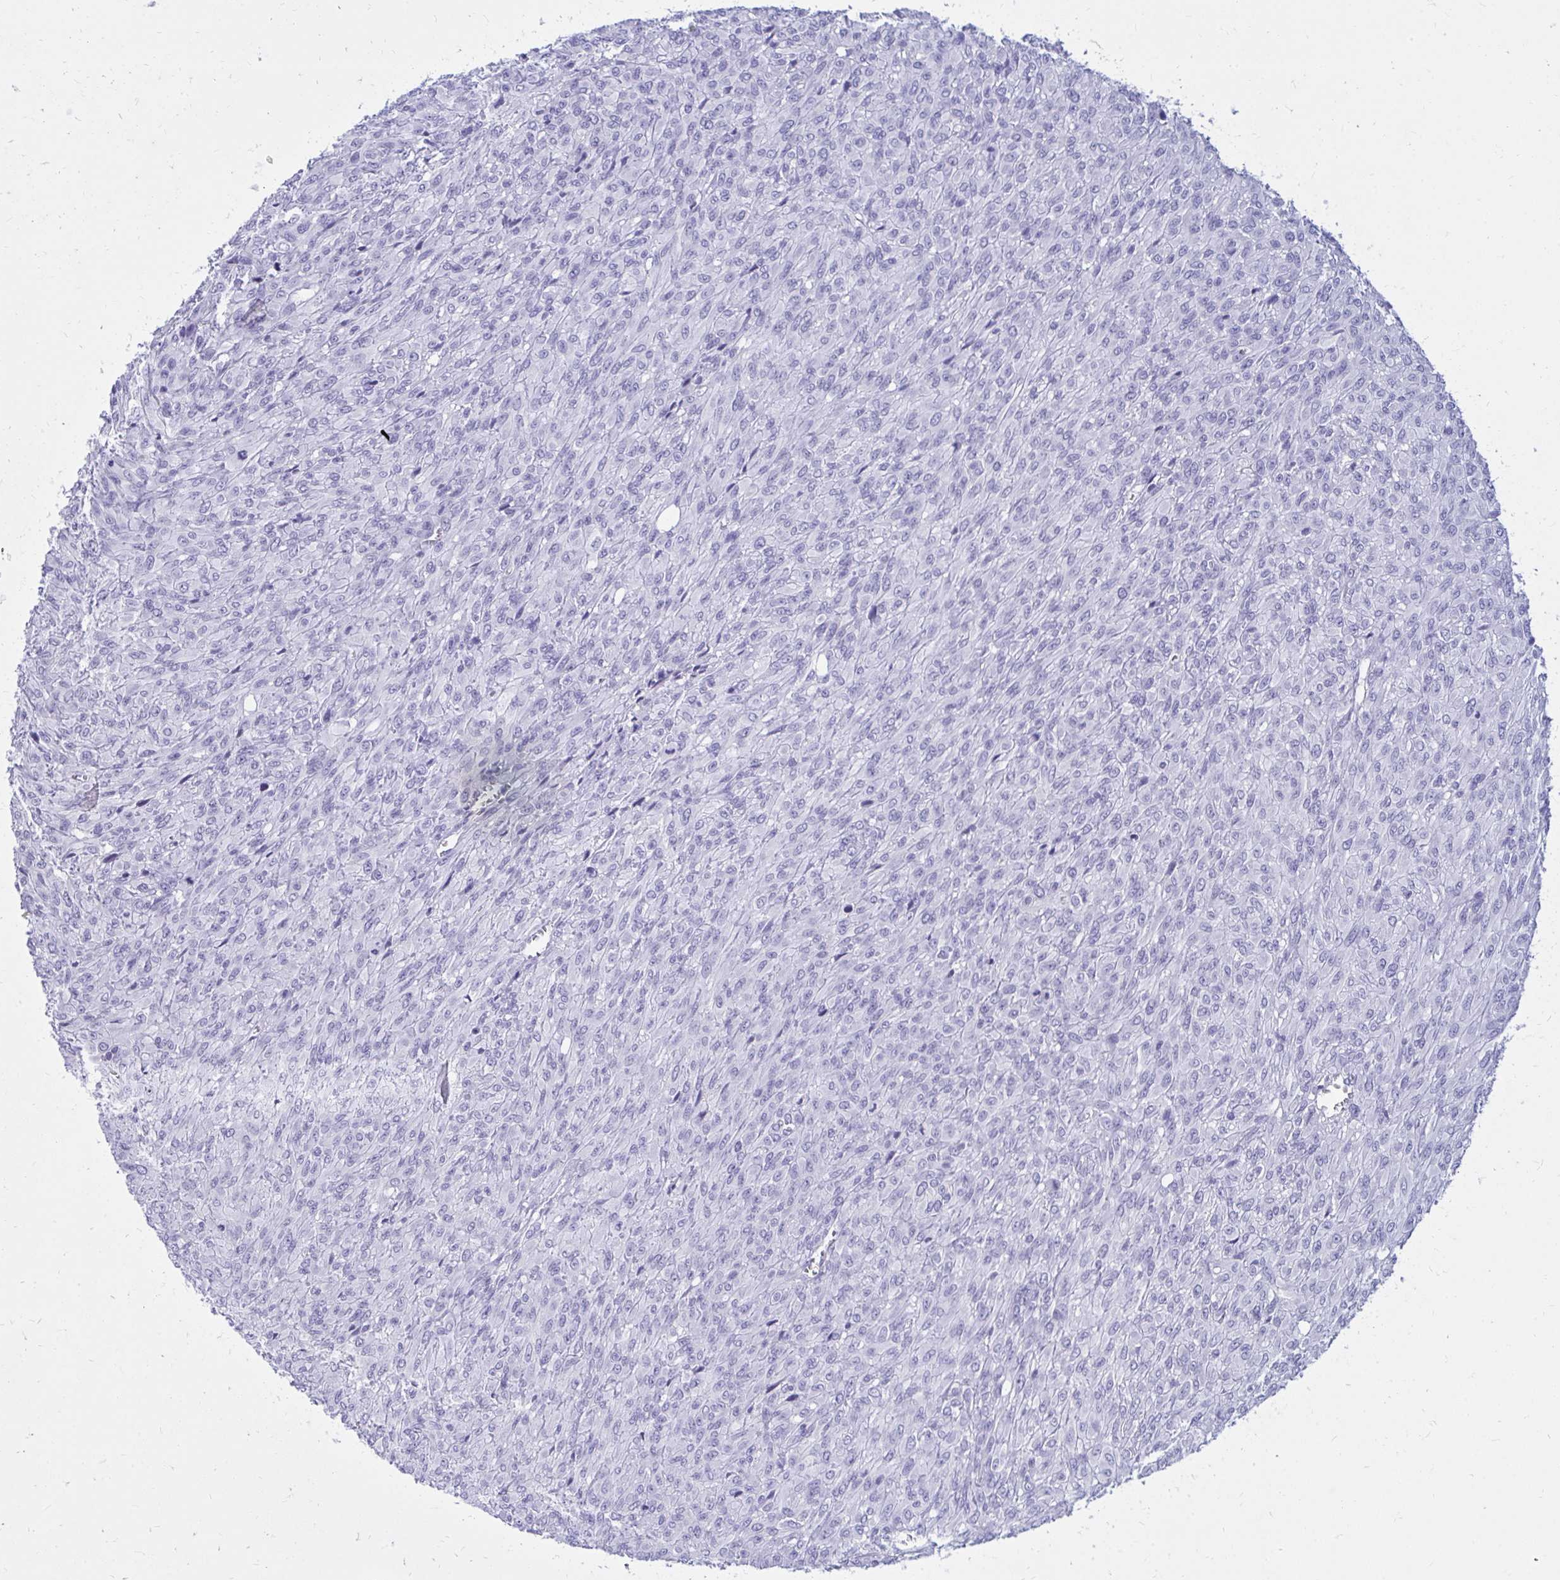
{"staining": {"intensity": "negative", "quantity": "none", "location": "none"}, "tissue": "renal cancer", "cell_type": "Tumor cells", "image_type": "cancer", "snomed": [{"axis": "morphology", "description": "Adenocarcinoma, NOS"}, {"axis": "topography", "description": "Kidney"}], "caption": "Tumor cells show no significant positivity in renal cancer.", "gene": "NANOGNB", "patient": {"sex": "male", "age": 58}}